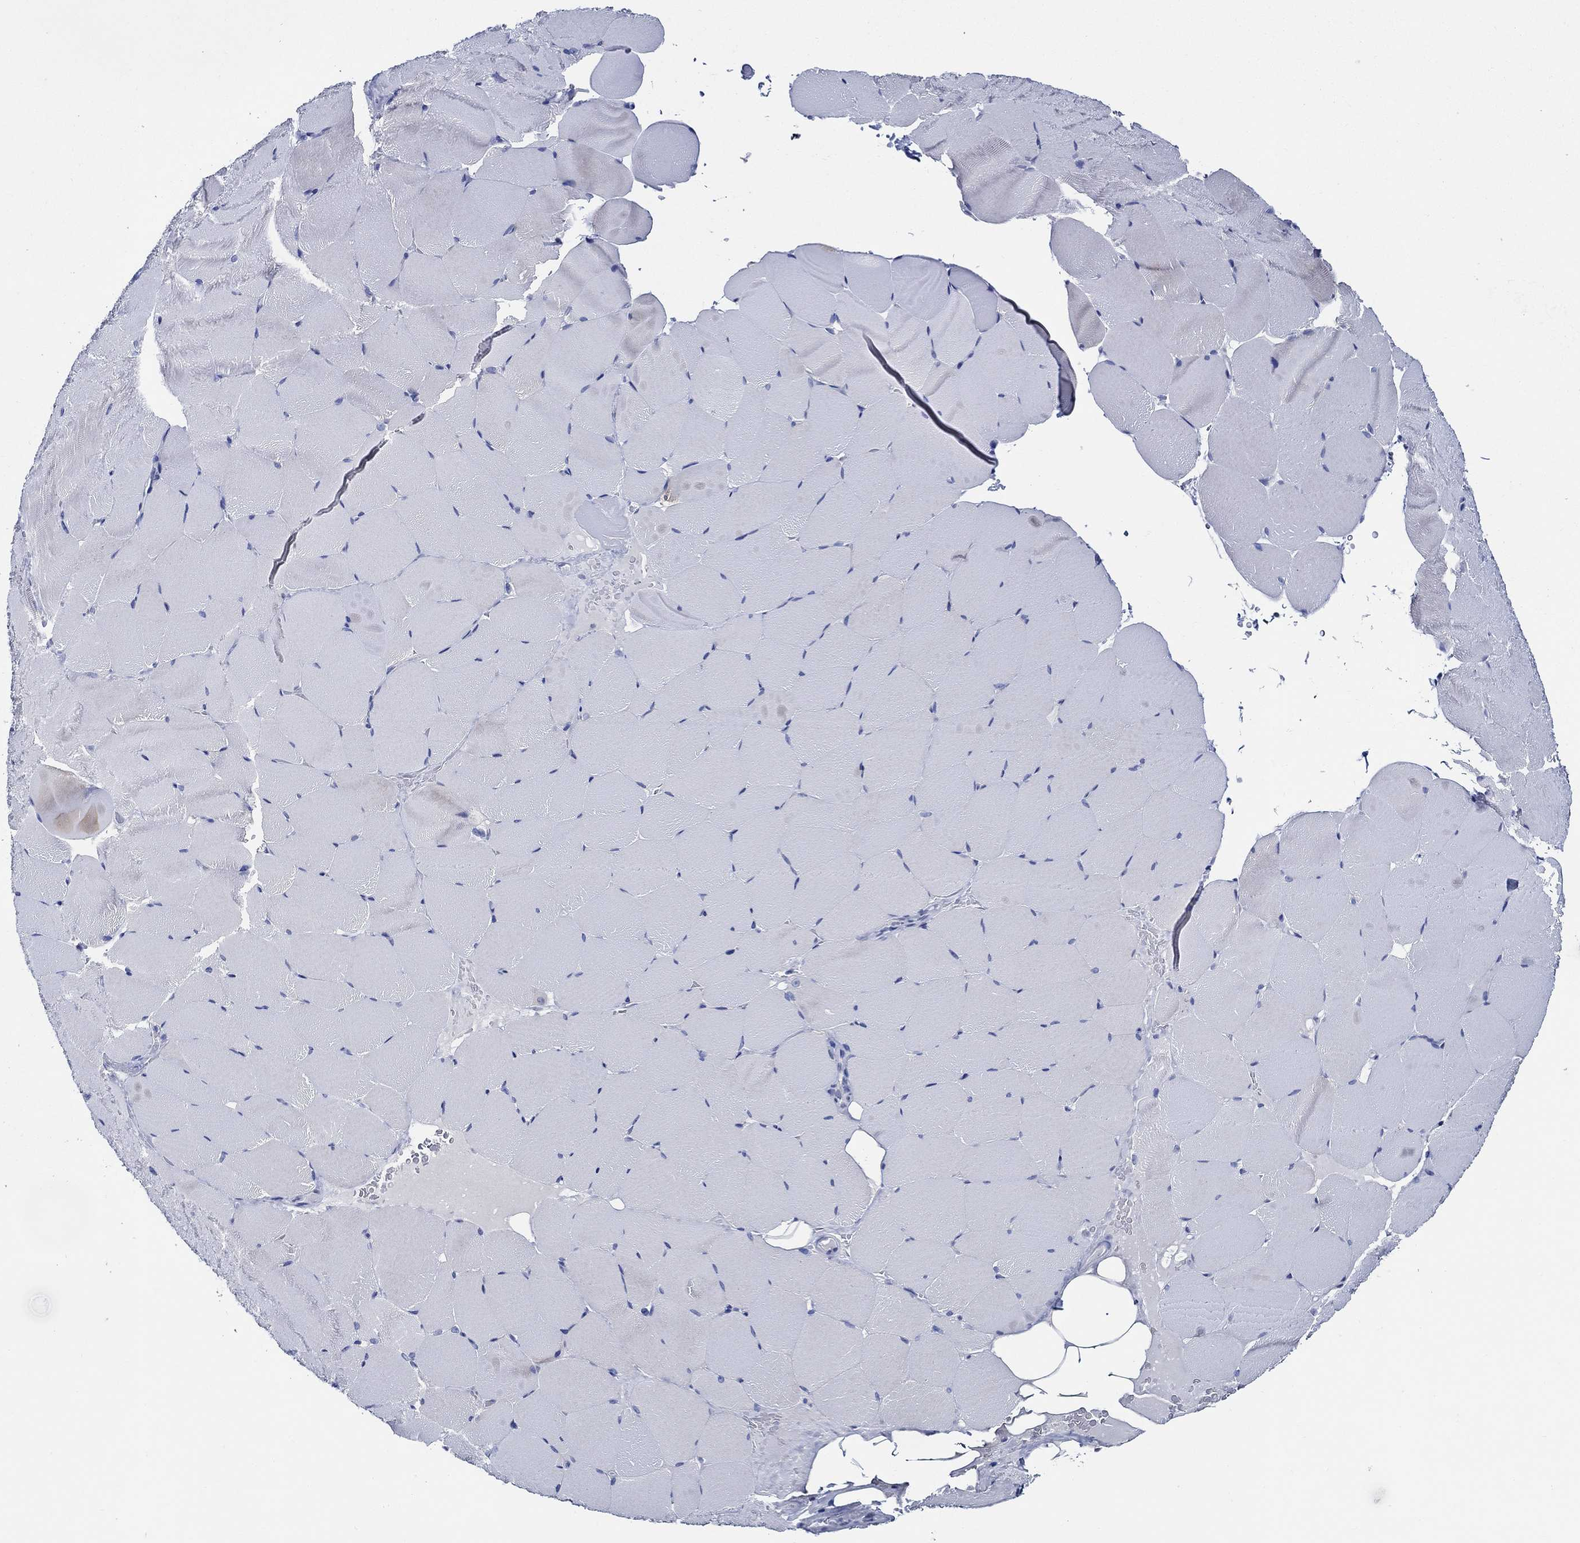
{"staining": {"intensity": "negative", "quantity": "none", "location": "none"}, "tissue": "skeletal muscle", "cell_type": "Myocytes", "image_type": "normal", "snomed": [{"axis": "morphology", "description": "Normal tissue, NOS"}, {"axis": "topography", "description": "Skeletal muscle"}], "caption": "The immunohistochemistry histopathology image has no significant expression in myocytes of skeletal muscle.", "gene": "SKOR1", "patient": {"sex": "female", "age": 37}}